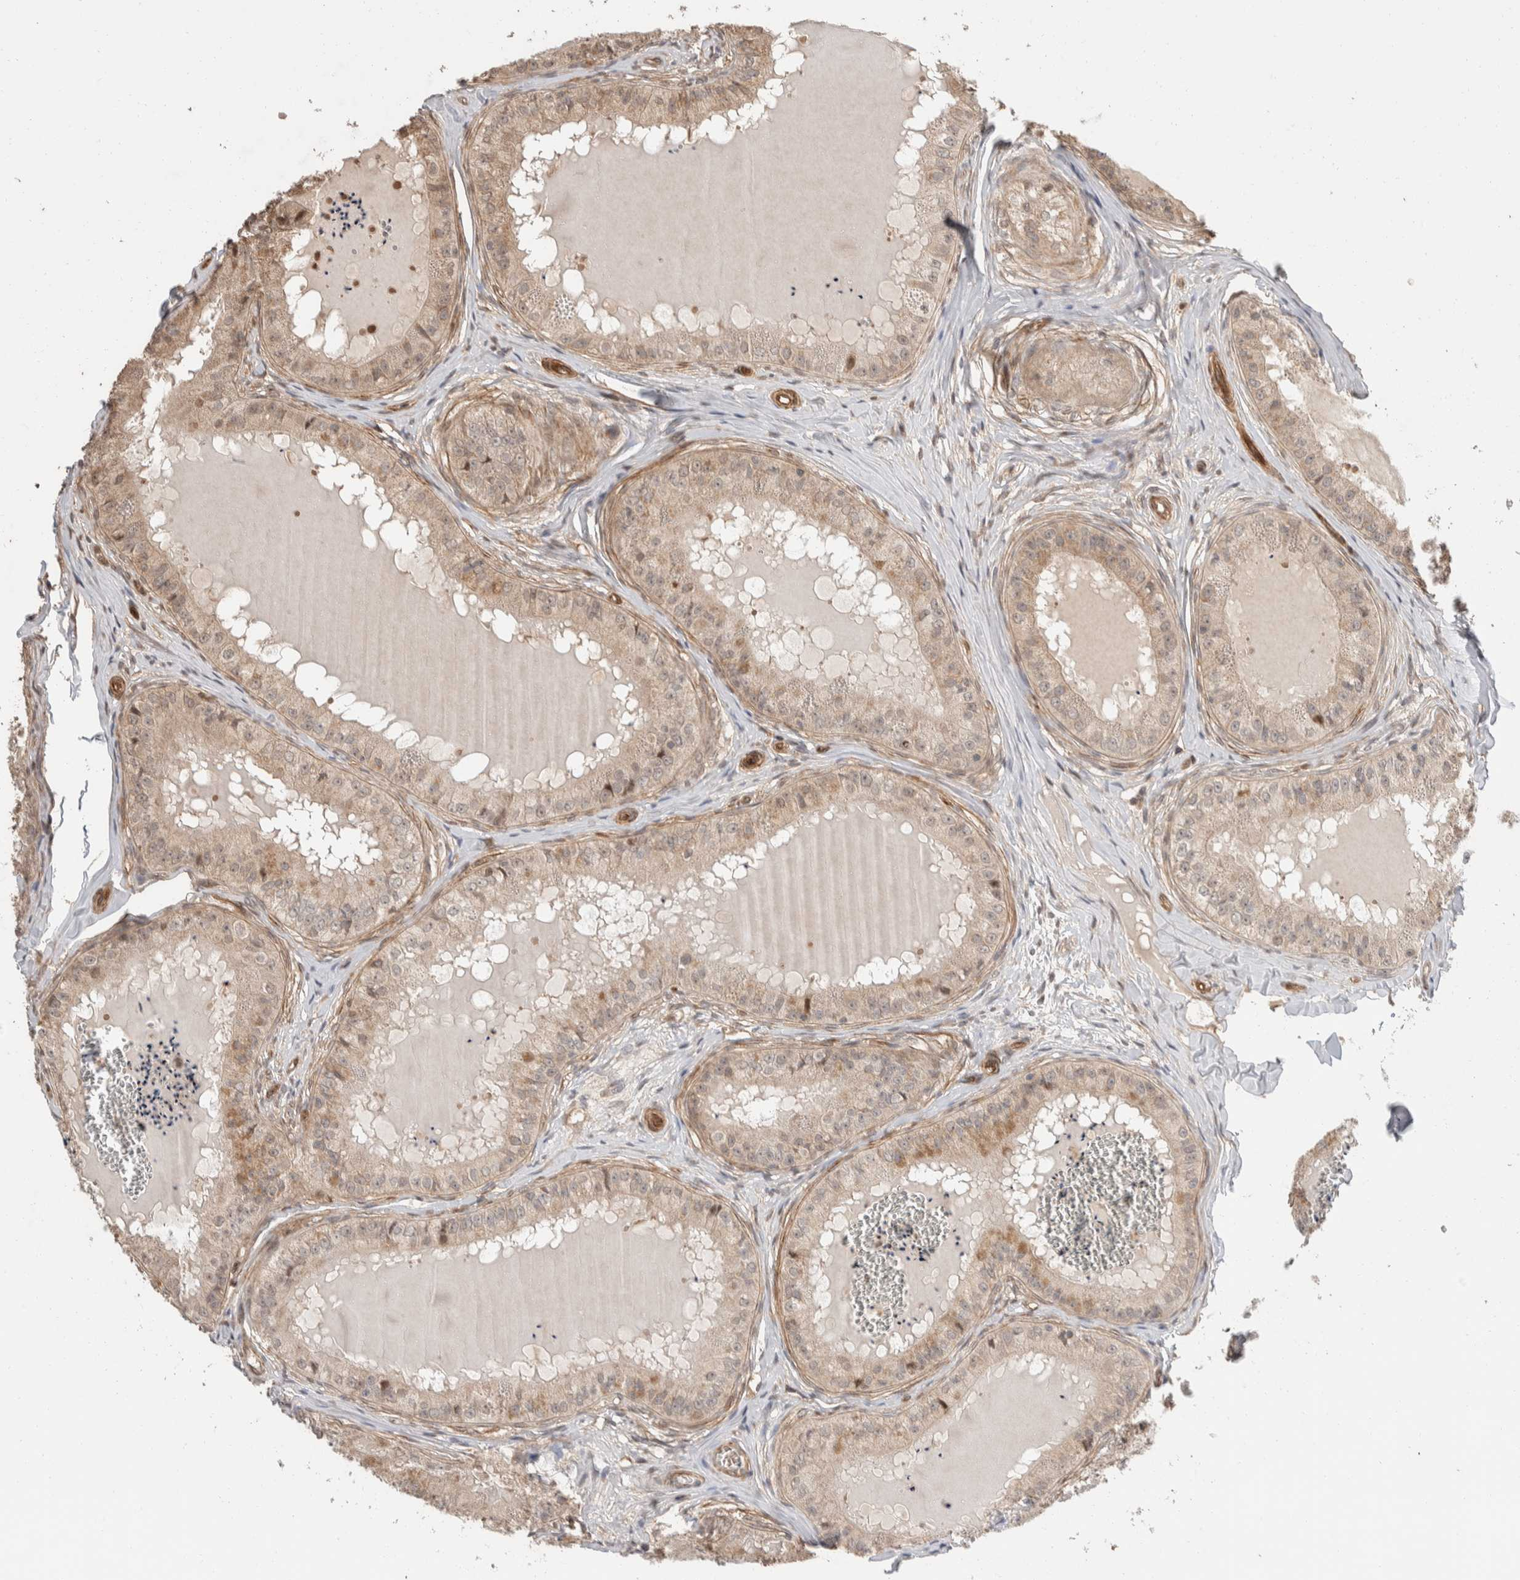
{"staining": {"intensity": "weak", "quantity": ">75%", "location": "cytoplasmic/membranous"}, "tissue": "epididymis", "cell_type": "Glandular cells", "image_type": "normal", "snomed": [{"axis": "morphology", "description": "Normal tissue, NOS"}, {"axis": "topography", "description": "Epididymis"}], "caption": "Brown immunohistochemical staining in normal human epididymis reveals weak cytoplasmic/membranous expression in about >75% of glandular cells. Nuclei are stained in blue.", "gene": "ERC1", "patient": {"sex": "male", "age": 31}}